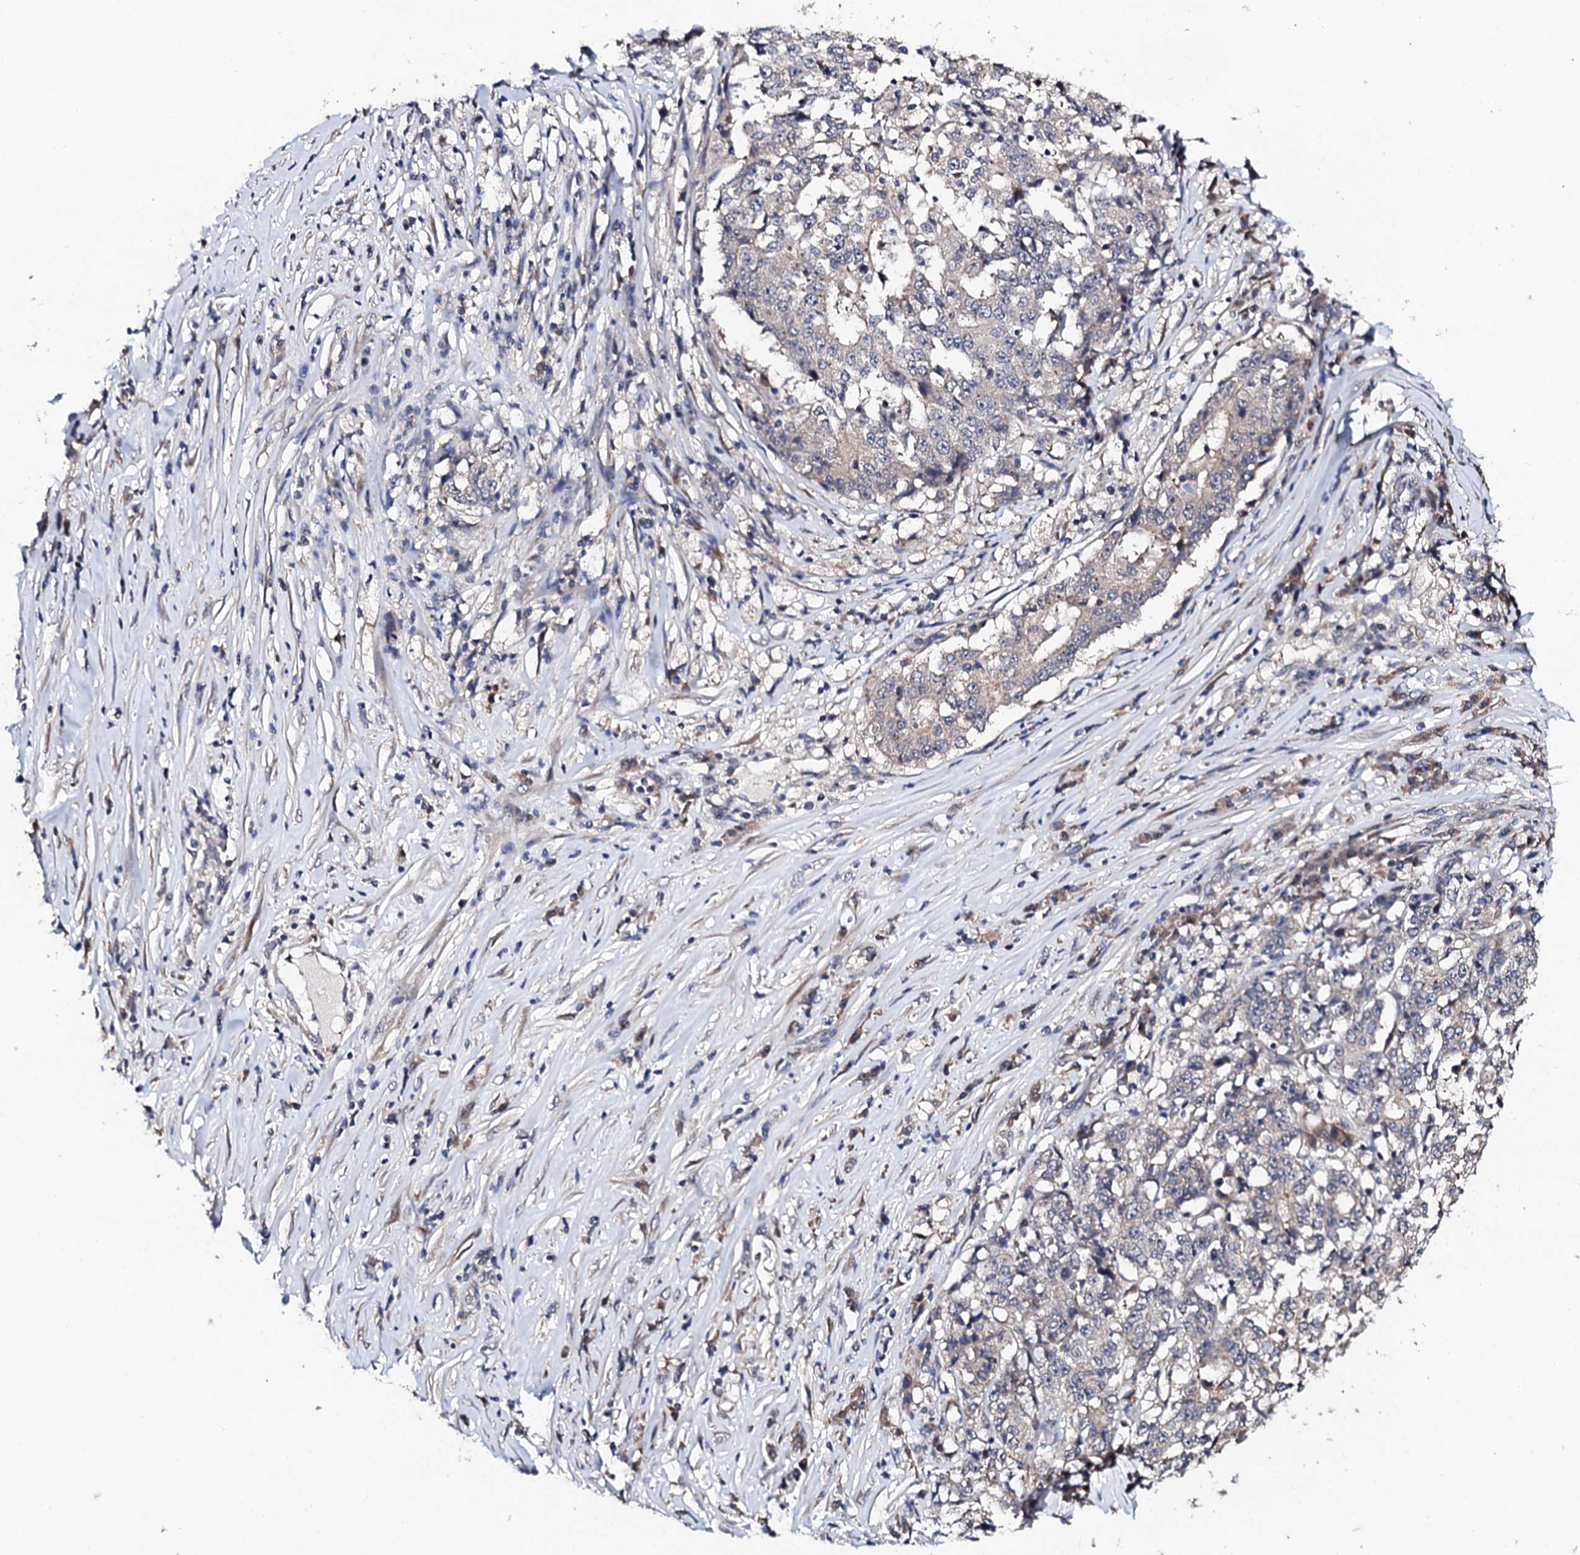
{"staining": {"intensity": "negative", "quantity": "none", "location": "none"}, "tissue": "stomach cancer", "cell_type": "Tumor cells", "image_type": "cancer", "snomed": [{"axis": "morphology", "description": "Adenocarcinoma, NOS"}, {"axis": "topography", "description": "Stomach"}], "caption": "Immunohistochemistry of stomach cancer (adenocarcinoma) reveals no staining in tumor cells.", "gene": "IP6K1", "patient": {"sex": "male", "age": 59}}